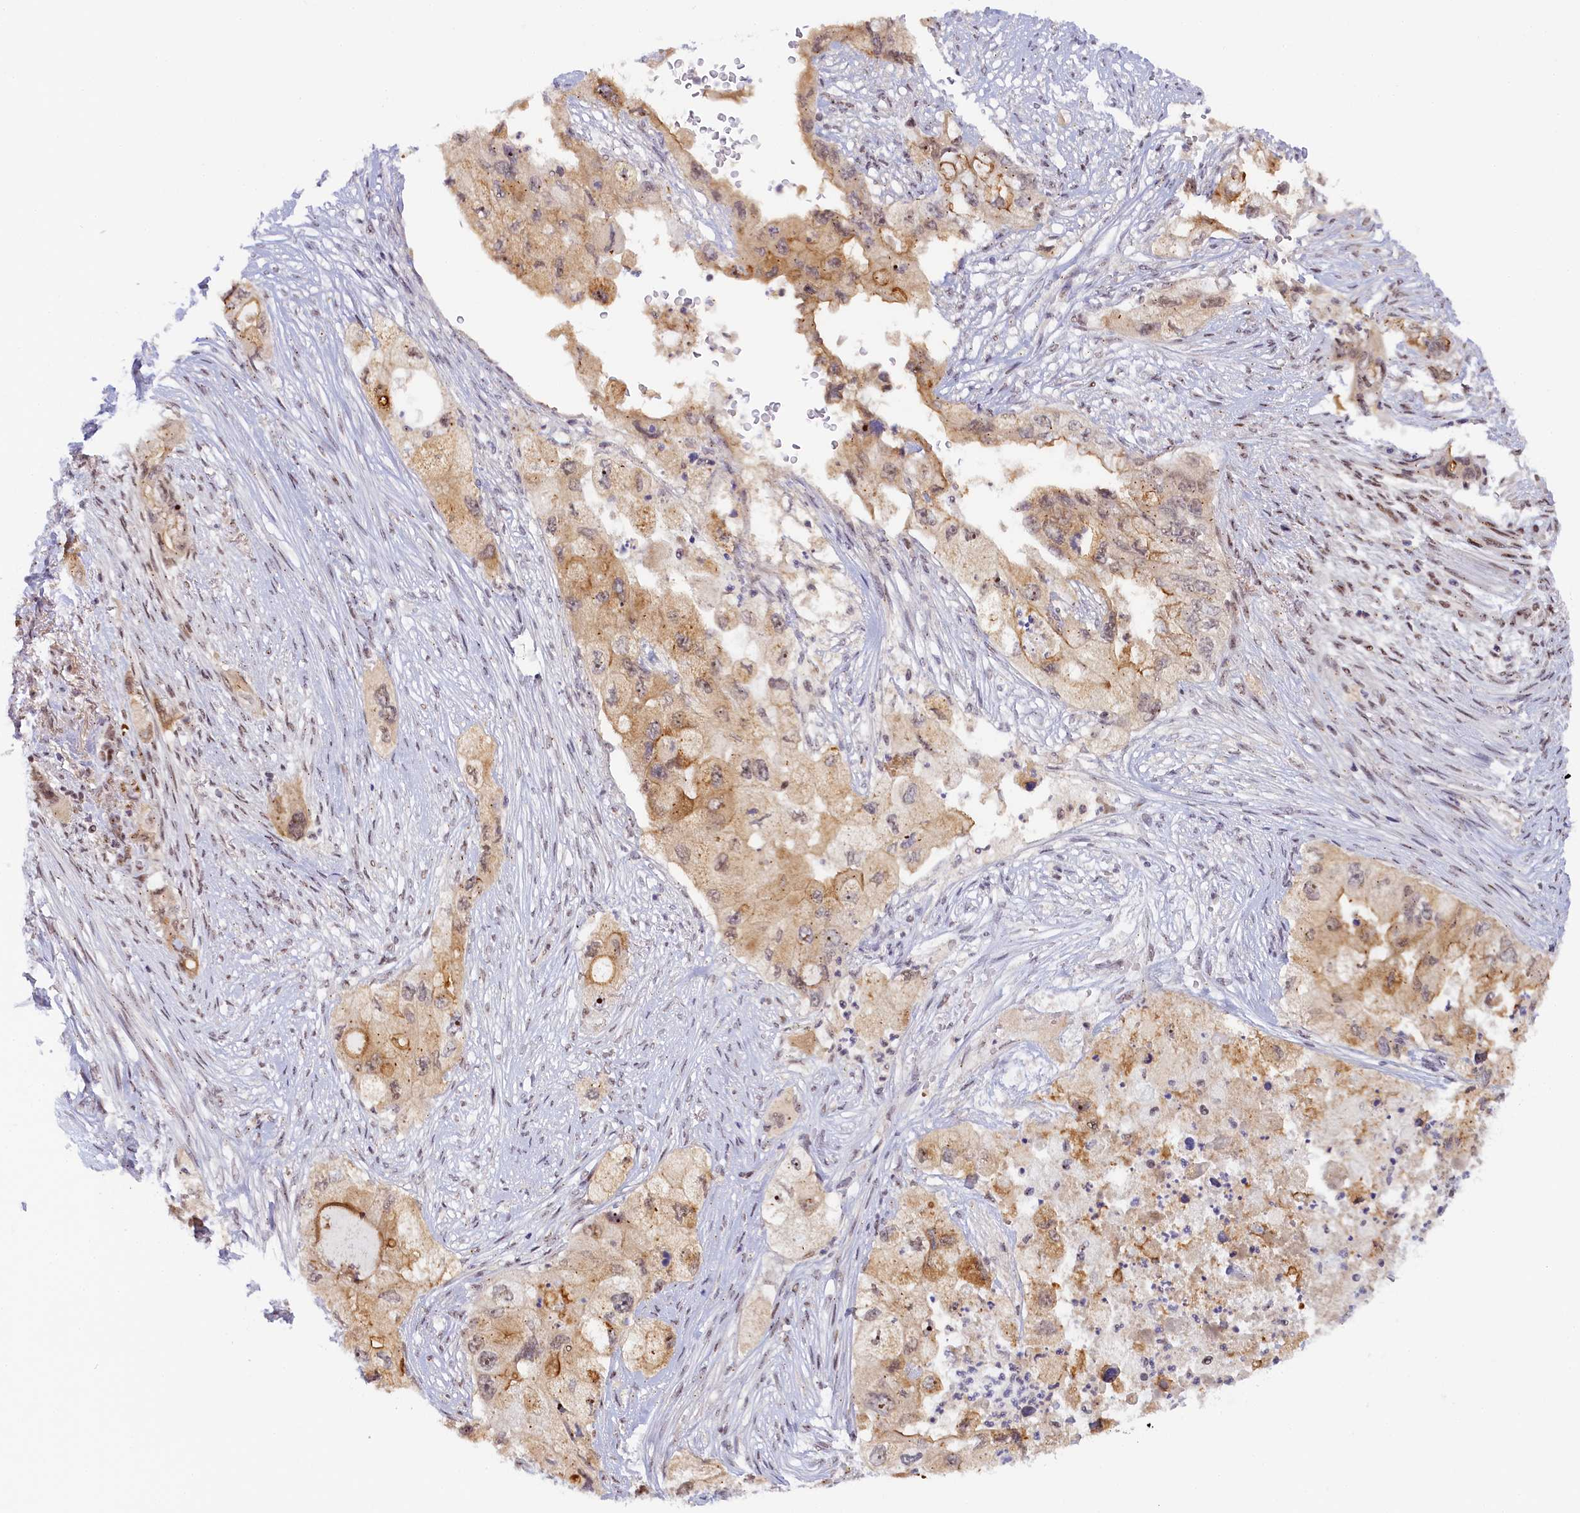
{"staining": {"intensity": "moderate", "quantity": "25%-75%", "location": "cytoplasmic/membranous,nuclear"}, "tissue": "pancreatic cancer", "cell_type": "Tumor cells", "image_type": "cancer", "snomed": [{"axis": "morphology", "description": "Adenocarcinoma, NOS"}, {"axis": "topography", "description": "Pancreas"}], "caption": "A high-resolution photomicrograph shows immunohistochemistry (IHC) staining of pancreatic cancer (adenocarcinoma), which exhibits moderate cytoplasmic/membranous and nuclear staining in approximately 25%-75% of tumor cells. (DAB IHC, brown staining for protein, blue staining for nuclei).", "gene": "SEC31B", "patient": {"sex": "female", "age": 73}}